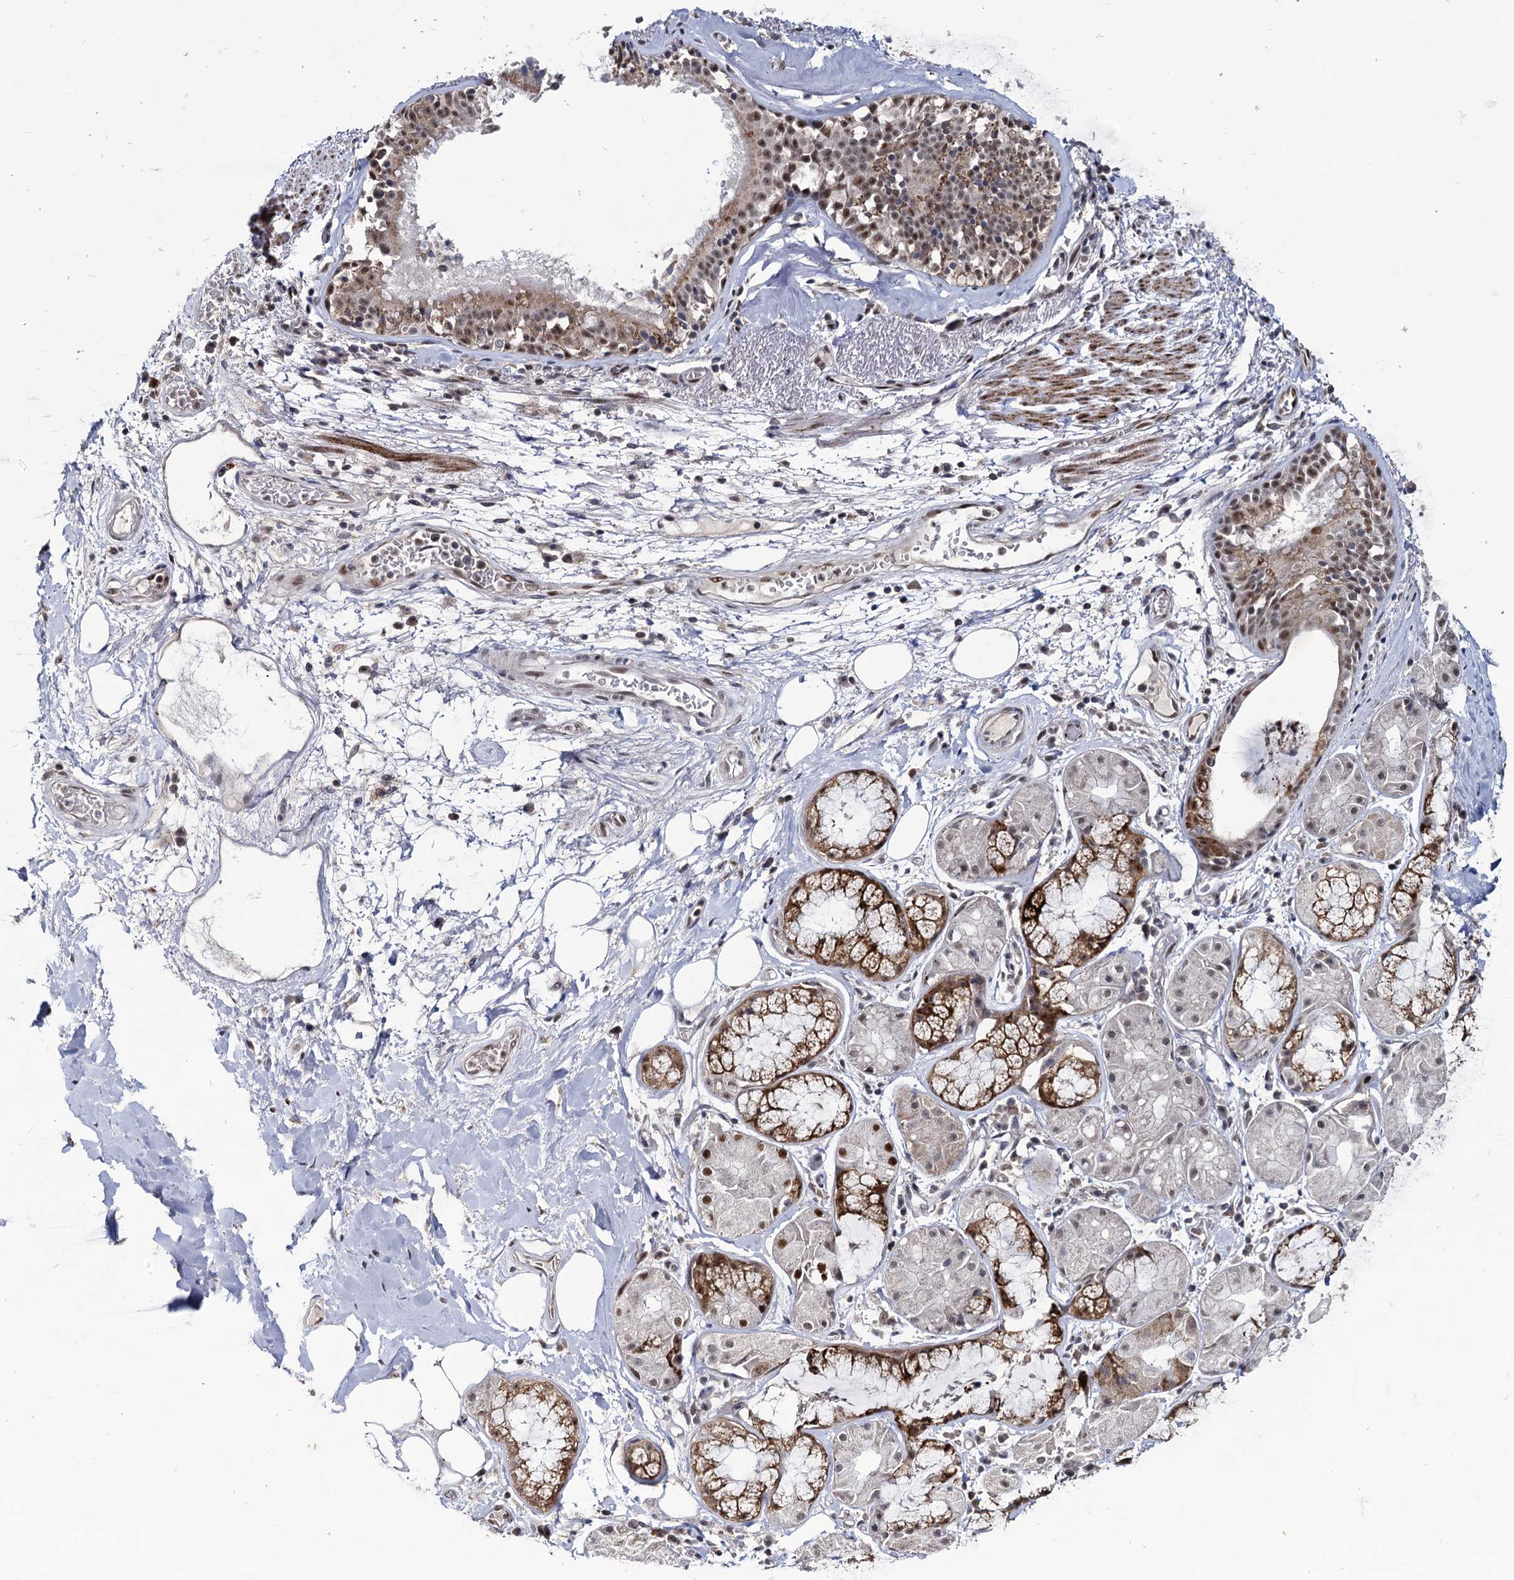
{"staining": {"intensity": "strong", "quantity": ">75%", "location": "nuclear"}, "tissue": "adipose tissue", "cell_type": "Adipocytes", "image_type": "normal", "snomed": [{"axis": "morphology", "description": "Normal tissue, NOS"}, {"axis": "topography", "description": "Lymph node"}, {"axis": "topography", "description": "Cartilage tissue"}, {"axis": "topography", "description": "Bronchus"}], "caption": "Immunohistochemistry staining of normal adipose tissue, which displays high levels of strong nuclear expression in approximately >75% of adipocytes indicating strong nuclear protein staining. The staining was performed using DAB (3,3'-diaminobenzidine) (brown) for protein detection and nuclei were counterstained in hematoxylin (blue).", "gene": "RPUSD4", "patient": {"sex": "male", "age": 63}}